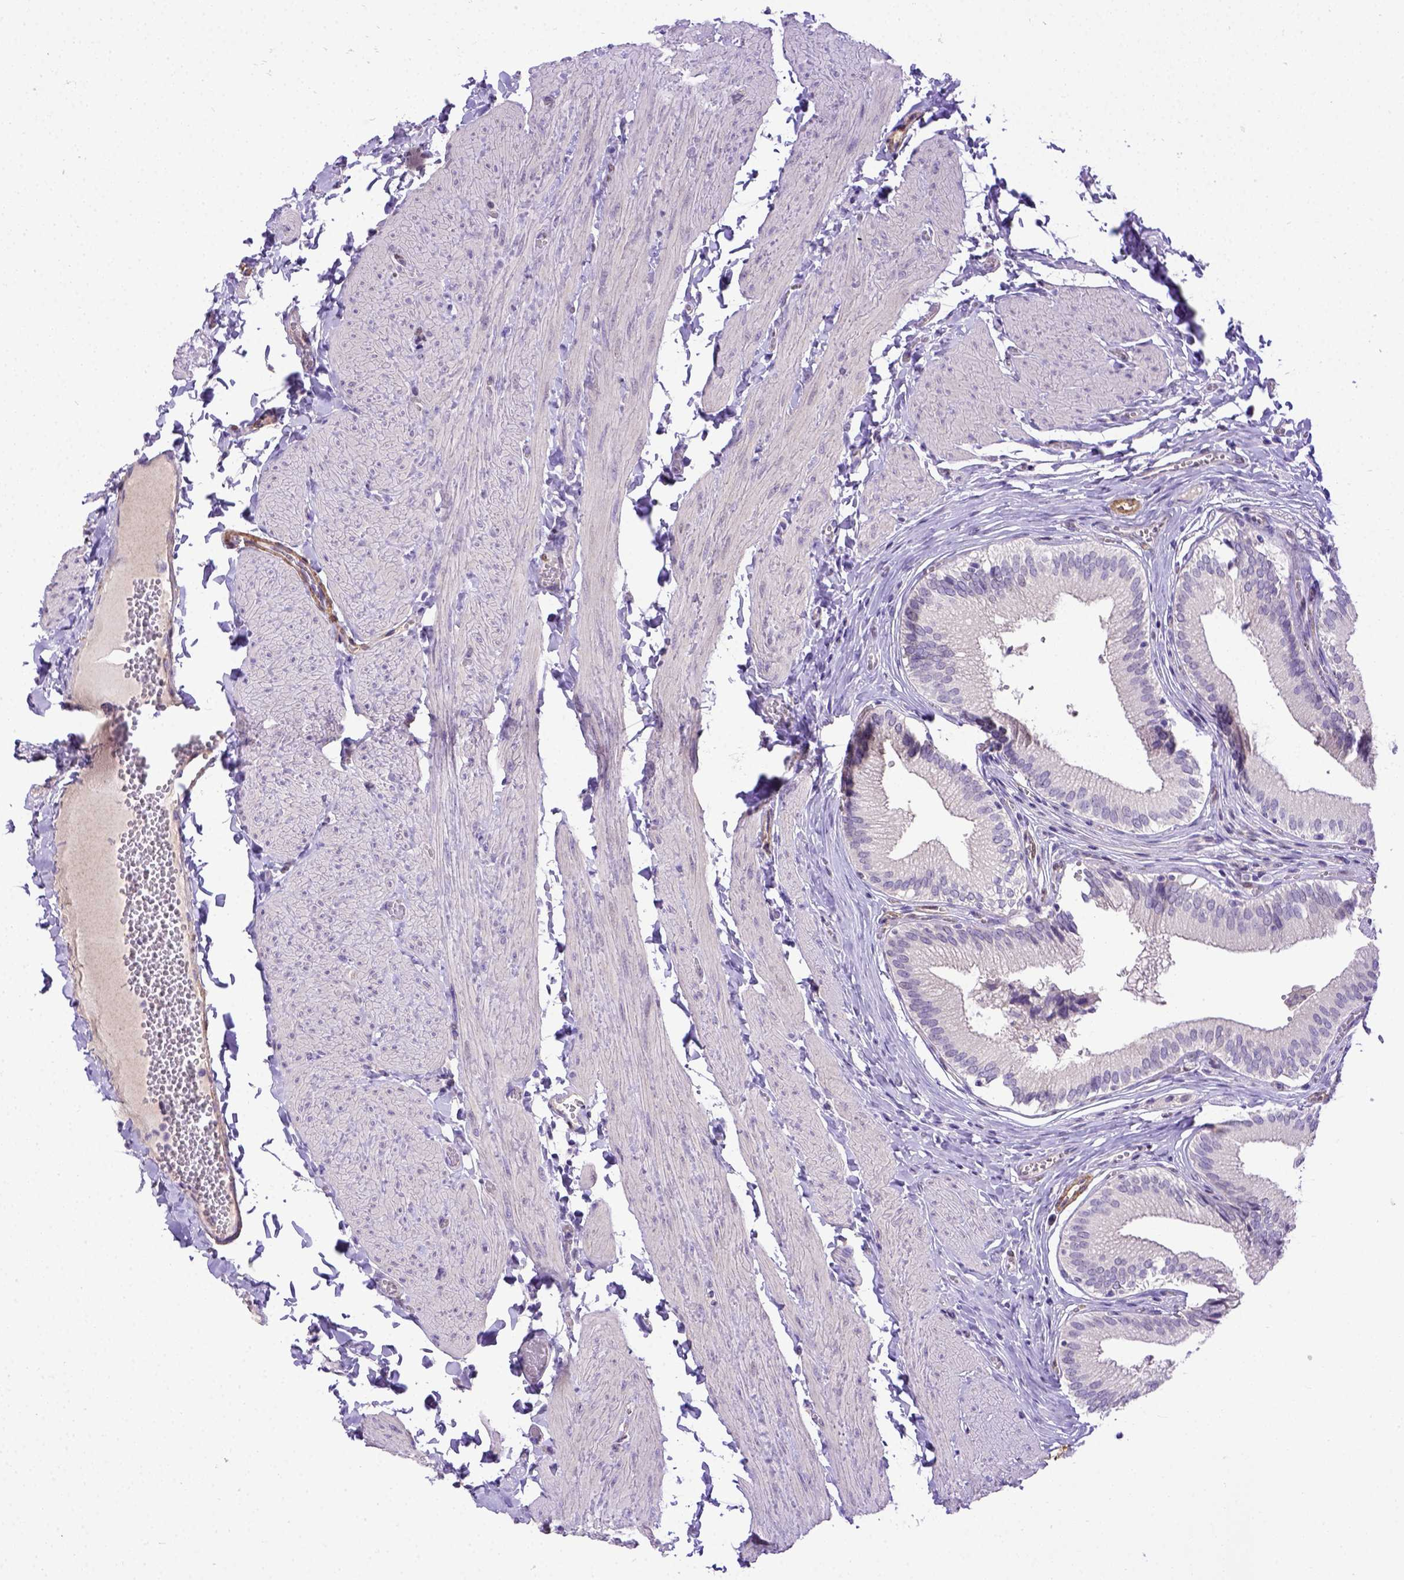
{"staining": {"intensity": "negative", "quantity": "none", "location": "none"}, "tissue": "gallbladder", "cell_type": "Glandular cells", "image_type": "normal", "snomed": [{"axis": "morphology", "description": "Normal tissue, NOS"}, {"axis": "topography", "description": "Gallbladder"}, {"axis": "topography", "description": "Peripheral nerve tissue"}], "caption": "Immunohistochemistry (IHC) micrograph of normal human gallbladder stained for a protein (brown), which displays no staining in glandular cells. Nuclei are stained in blue.", "gene": "BTN1A1", "patient": {"sex": "male", "age": 17}}